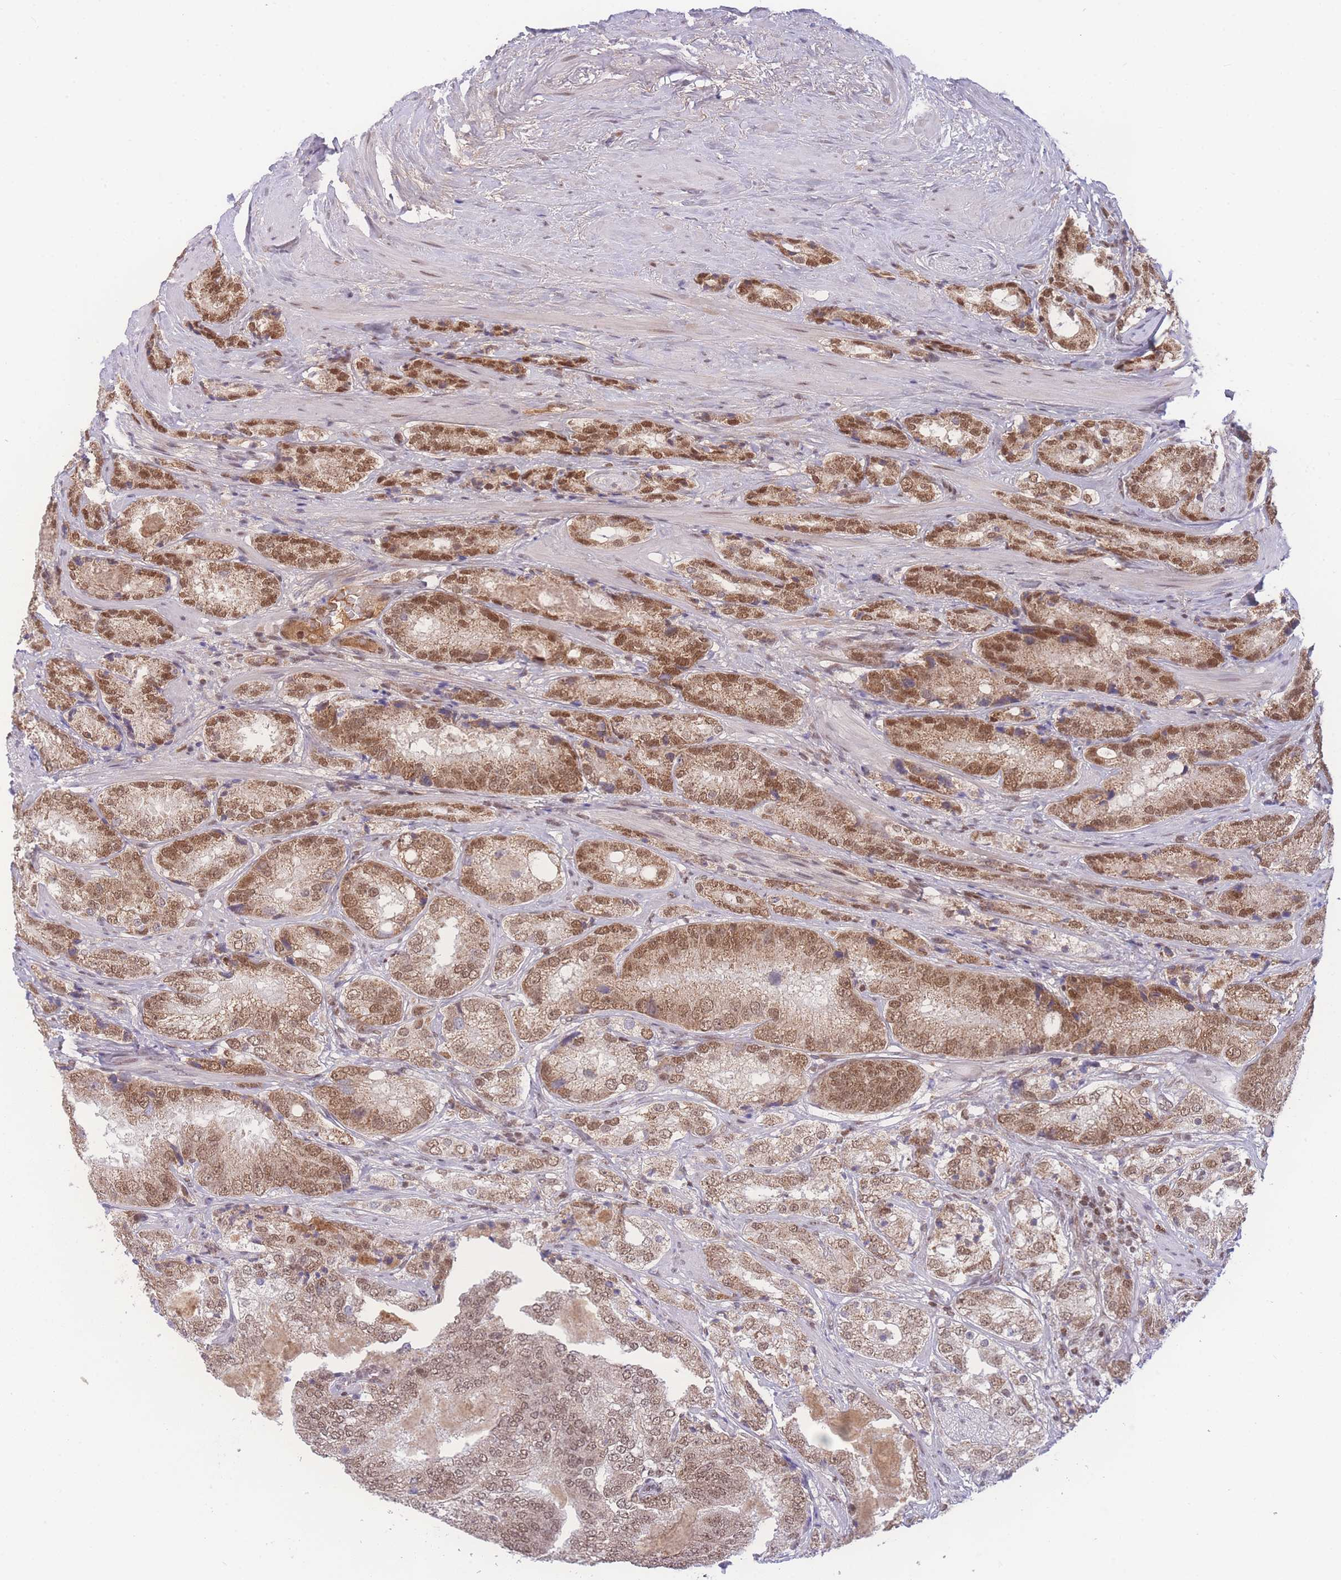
{"staining": {"intensity": "moderate", "quantity": ">75%", "location": "cytoplasmic/membranous,nuclear"}, "tissue": "prostate cancer", "cell_type": "Tumor cells", "image_type": "cancer", "snomed": [{"axis": "morphology", "description": "Adenocarcinoma, High grade"}, {"axis": "topography", "description": "Prostate"}], "caption": "Moderate cytoplasmic/membranous and nuclear positivity for a protein is present in approximately >75% of tumor cells of prostate cancer (adenocarcinoma (high-grade)) using immunohistochemistry.", "gene": "RAVER1", "patient": {"sex": "male", "age": 63}}